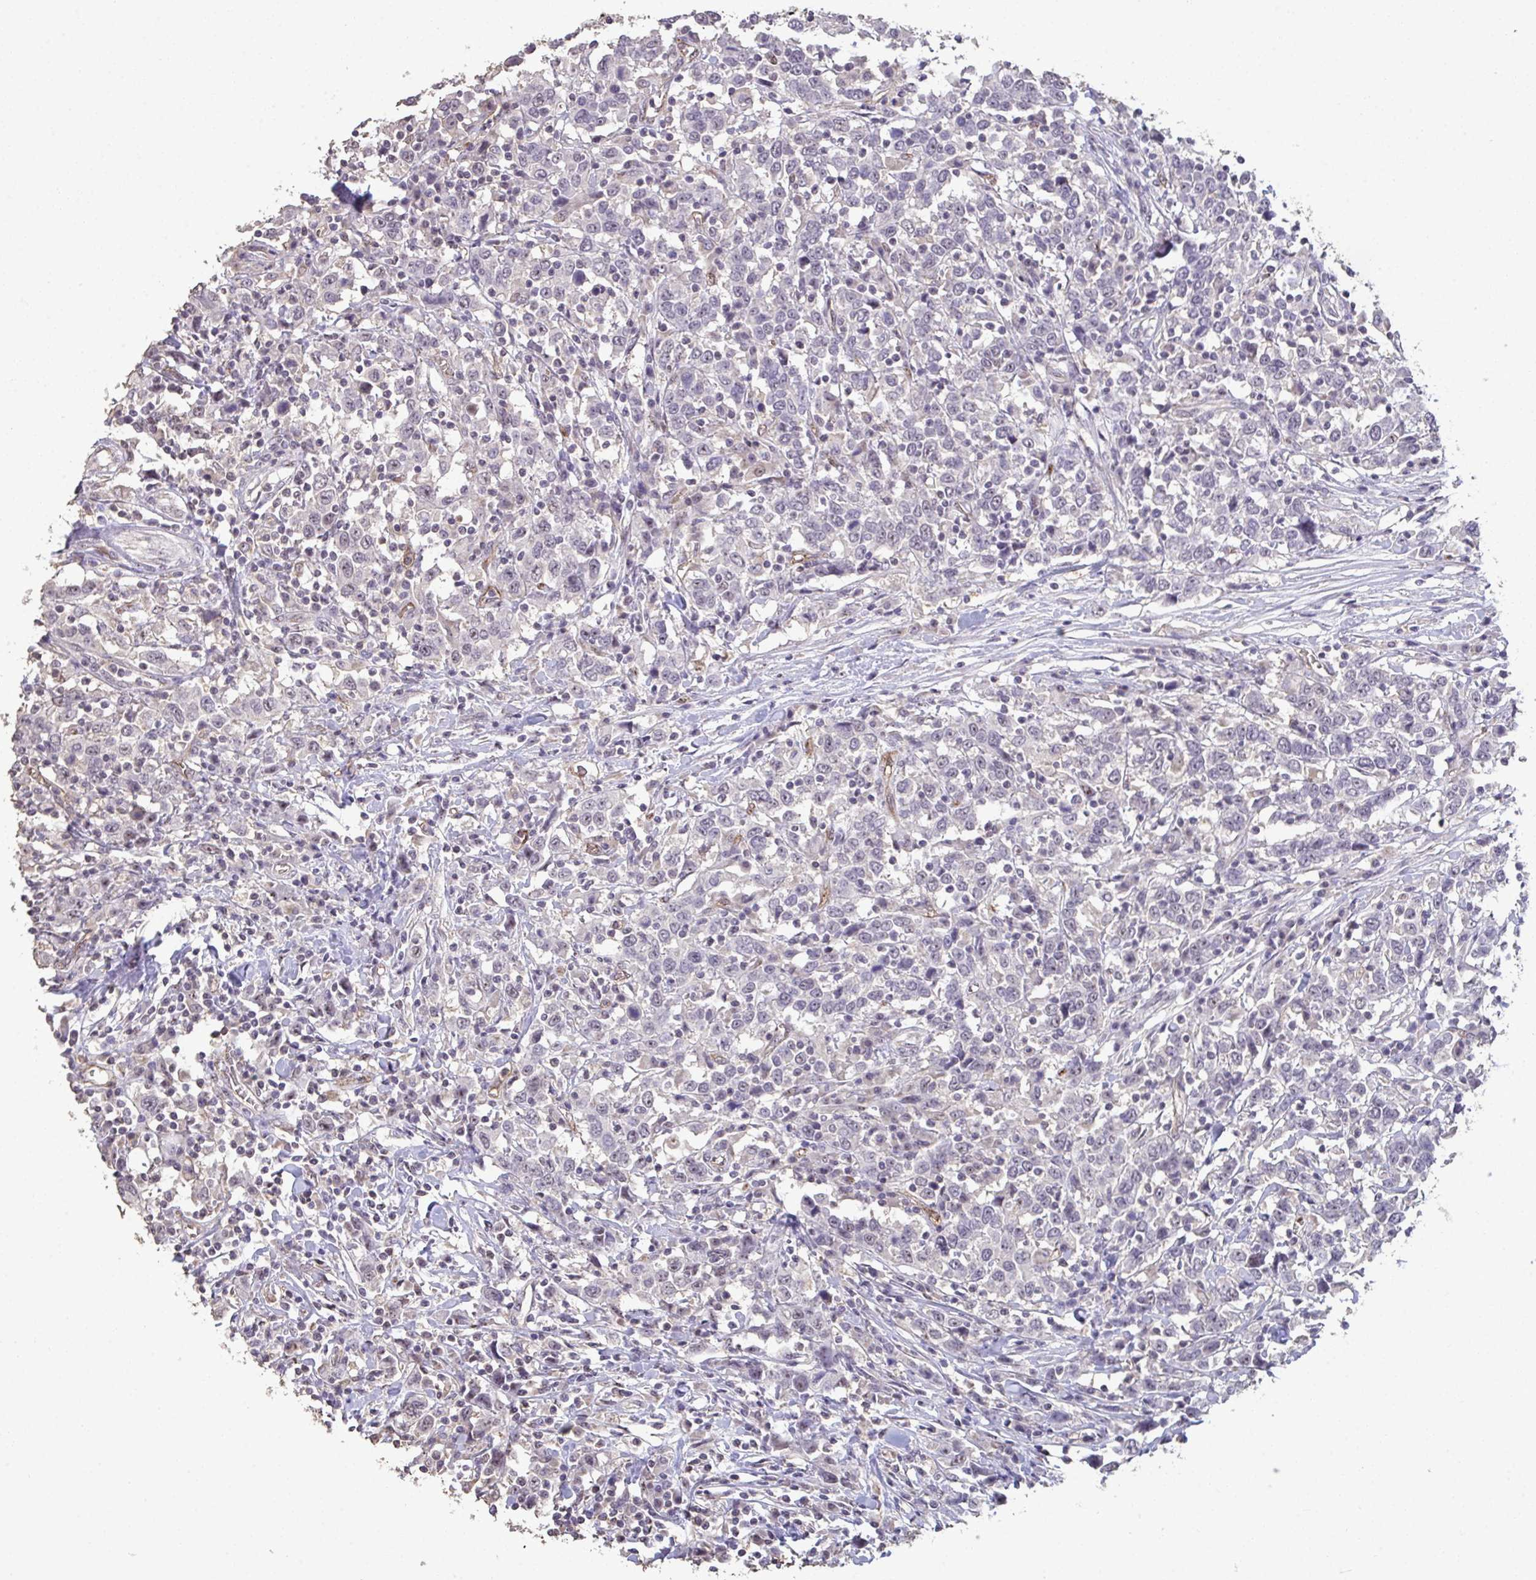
{"staining": {"intensity": "weak", "quantity": "<25%", "location": "nuclear"}, "tissue": "urothelial cancer", "cell_type": "Tumor cells", "image_type": "cancer", "snomed": [{"axis": "morphology", "description": "Urothelial carcinoma, High grade"}, {"axis": "topography", "description": "Urinary bladder"}], "caption": "Histopathology image shows no protein staining in tumor cells of urothelial cancer tissue.", "gene": "SENP3", "patient": {"sex": "male", "age": 61}}